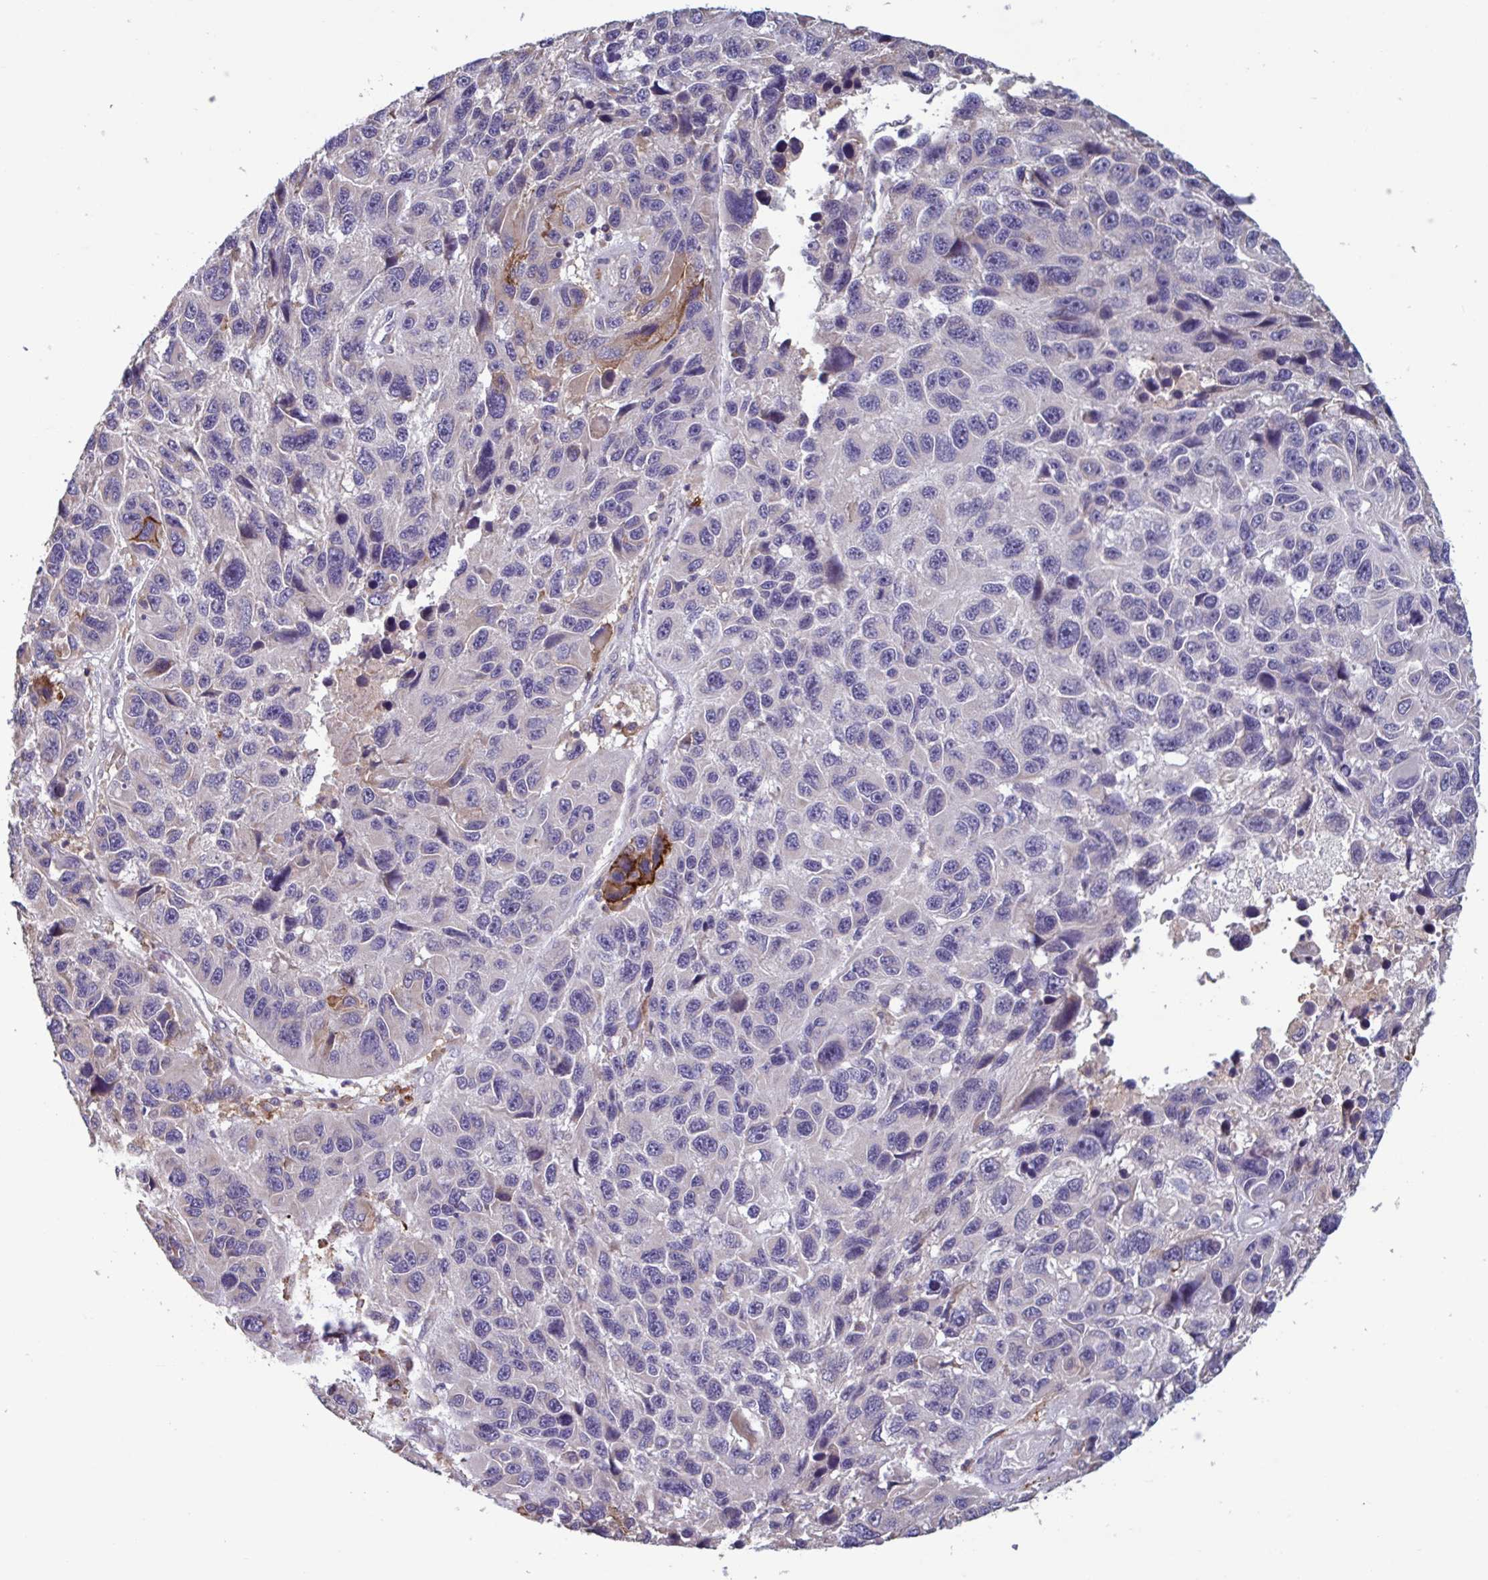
{"staining": {"intensity": "negative", "quantity": "none", "location": "none"}, "tissue": "melanoma", "cell_type": "Tumor cells", "image_type": "cancer", "snomed": [{"axis": "morphology", "description": "Malignant melanoma, NOS"}, {"axis": "topography", "description": "Skin"}], "caption": "IHC micrograph of melanoma stained for a protein (brown), which shows no expression in tumor cells.", "gene": "CD1E", "patient": {"sex": "male", "age": 53}}